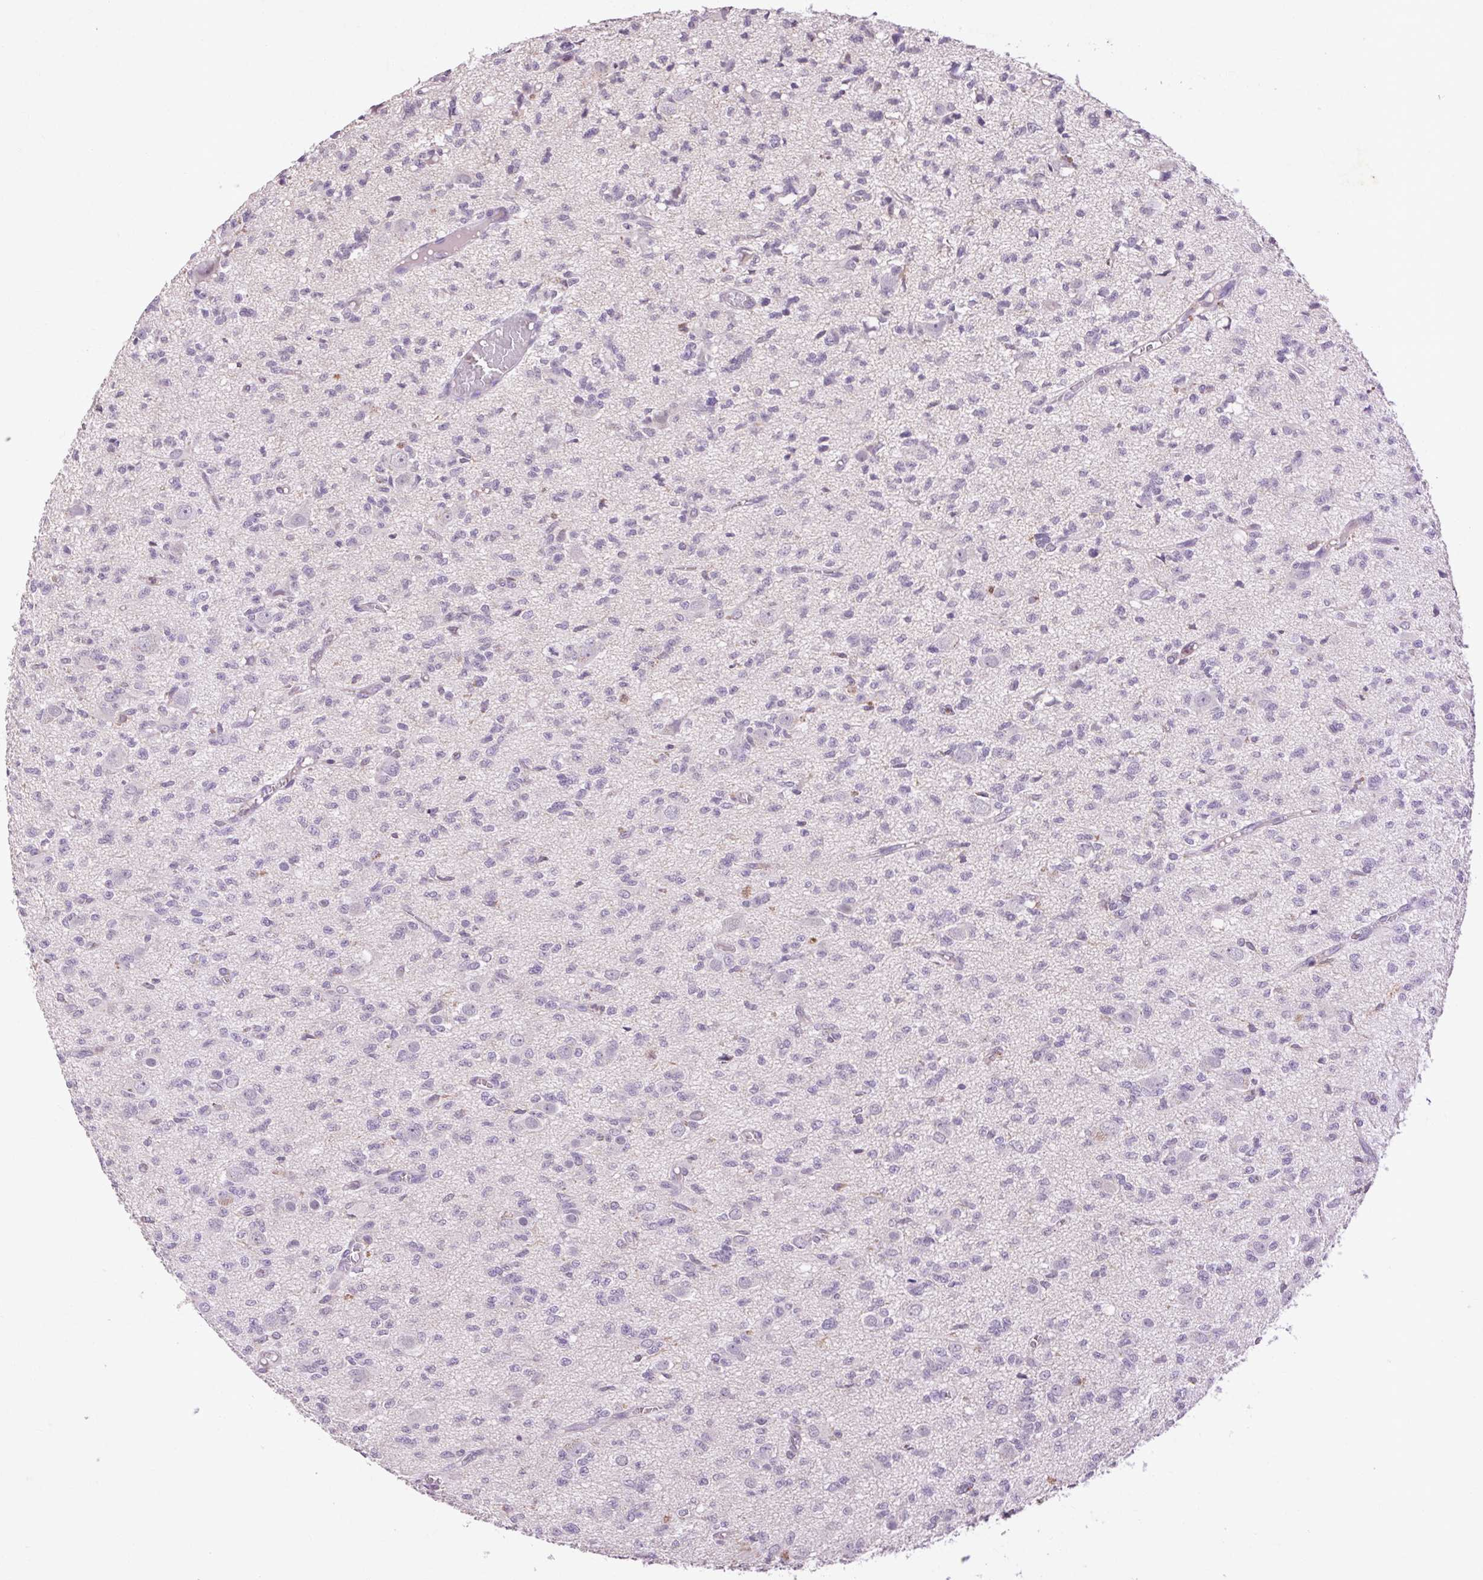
{"staining": {"intensity": "negative", "quantity": "none", "location": "none"}, "tissue": "glioma", "cell_type": "Tumor cells", "image_type": "cancer", "snomed": [{"axis": "morphology", "description": "Glioma, malignant, Low grade"}, {"axis": "topography", "description": "Brain"}], "caption": "Immunohistochemistry (IHC) of glioma reveals no expression in tumor cells.", "gene": "FNDC7", "patient": {"sex": "male", "age": 64}}